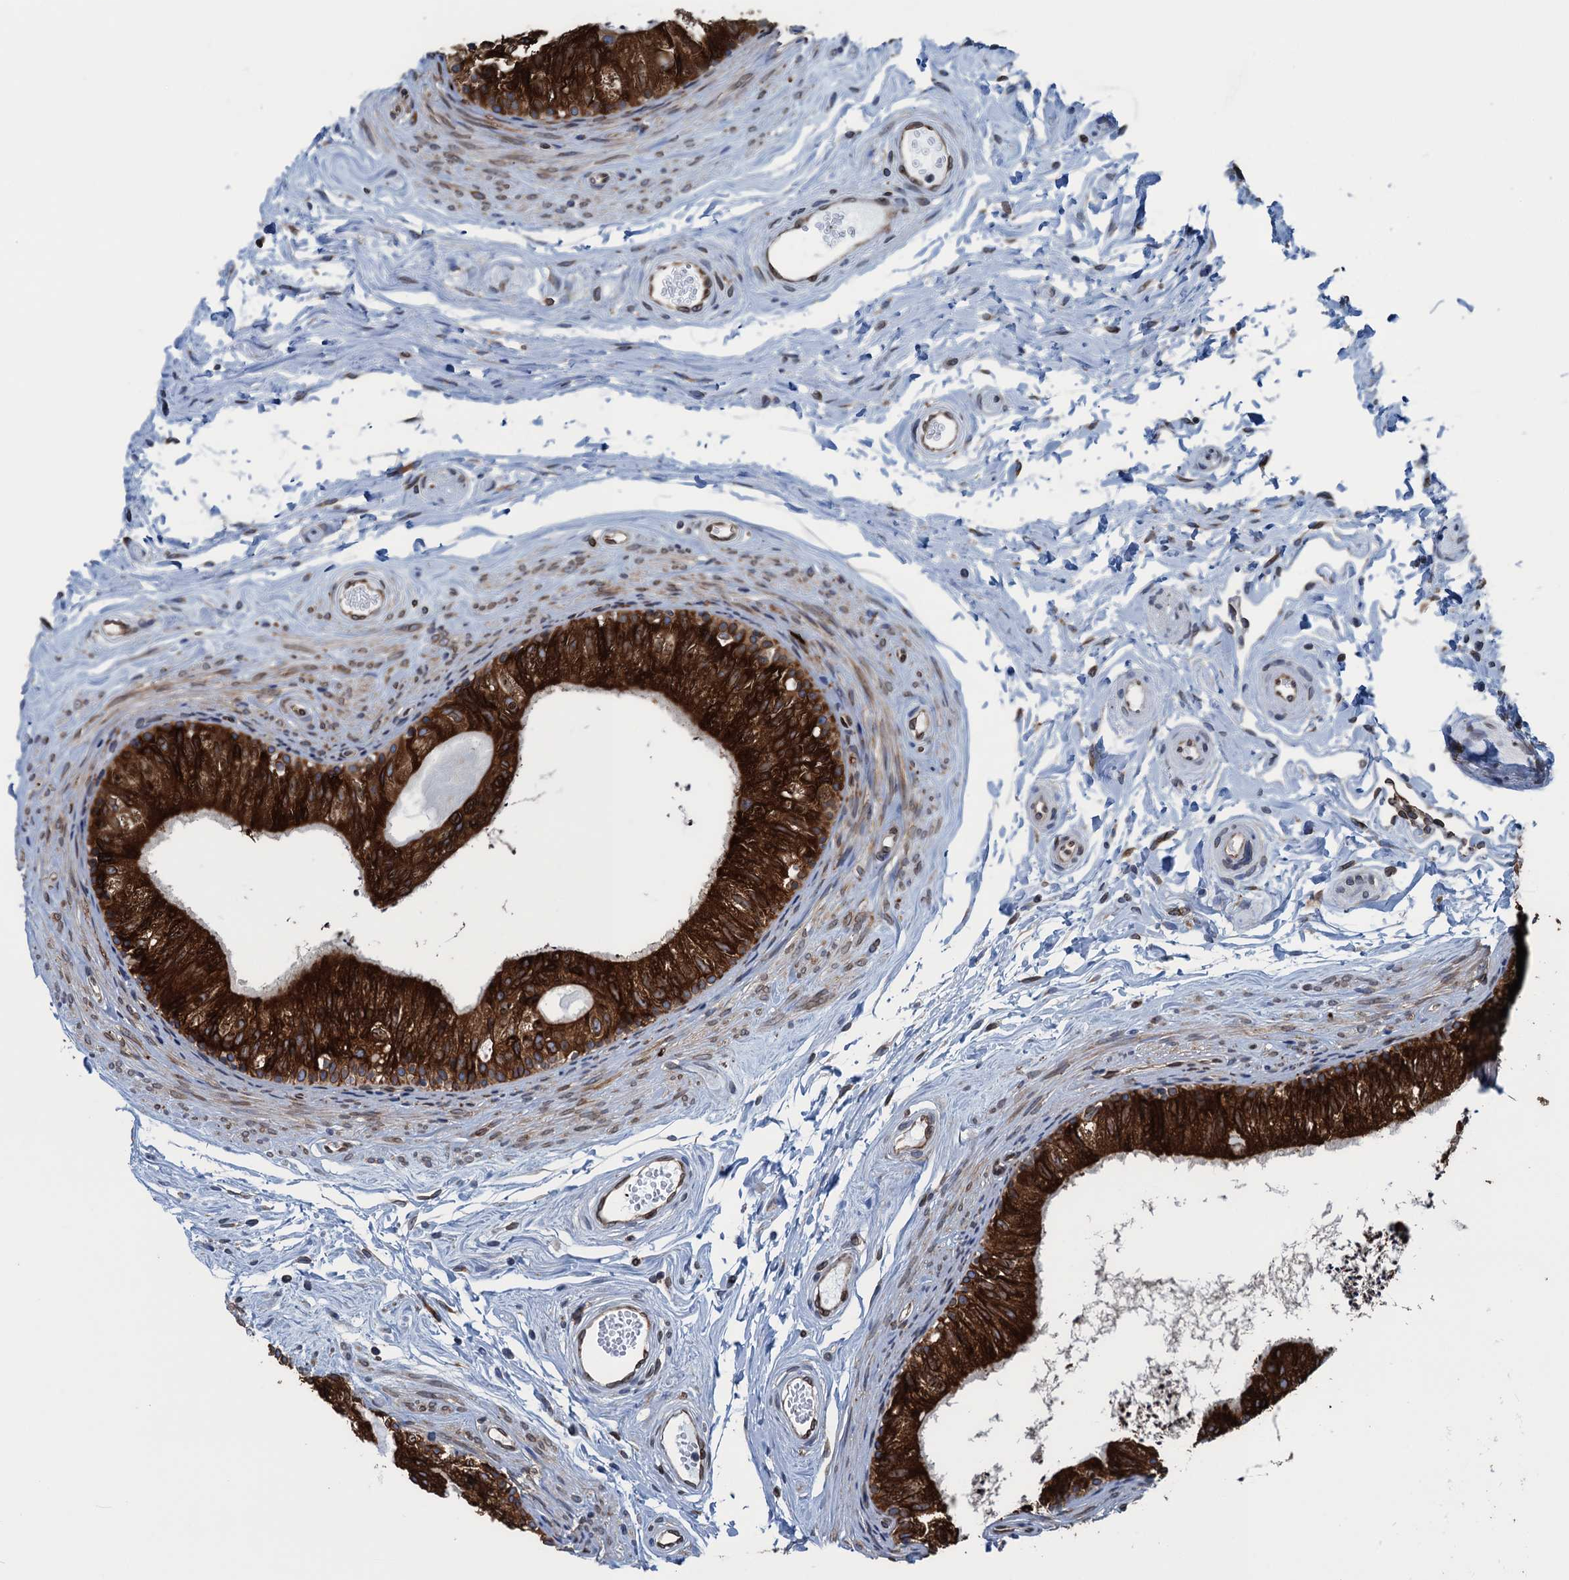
{"staining": {"intensity": "strong", "quantity": ">75%", "location": "cytoplasmic/membranous"}, "tissue": "epididymis", "cell_type": "Glandular cells", "image_type": "normal", "snomed": [{"axis": "morphology", "description": "Normal tissue, NOS"}, {"axis": "topography", "description": "Epididymis"}], "caption": "Protein expression analysis of normal human epididymis reveals strong cytoplasmic/membranous expression in about >75% of glandular cells. The staining was performed using DAB (3,3'-diaminobenzidine) to visualize the protein expression in brown, while the nuclei were stained in blue with hematoxylin (Magnification: 20x).", "gene": "TMEM205", "patient": {"sex": "male", "age": 56}}